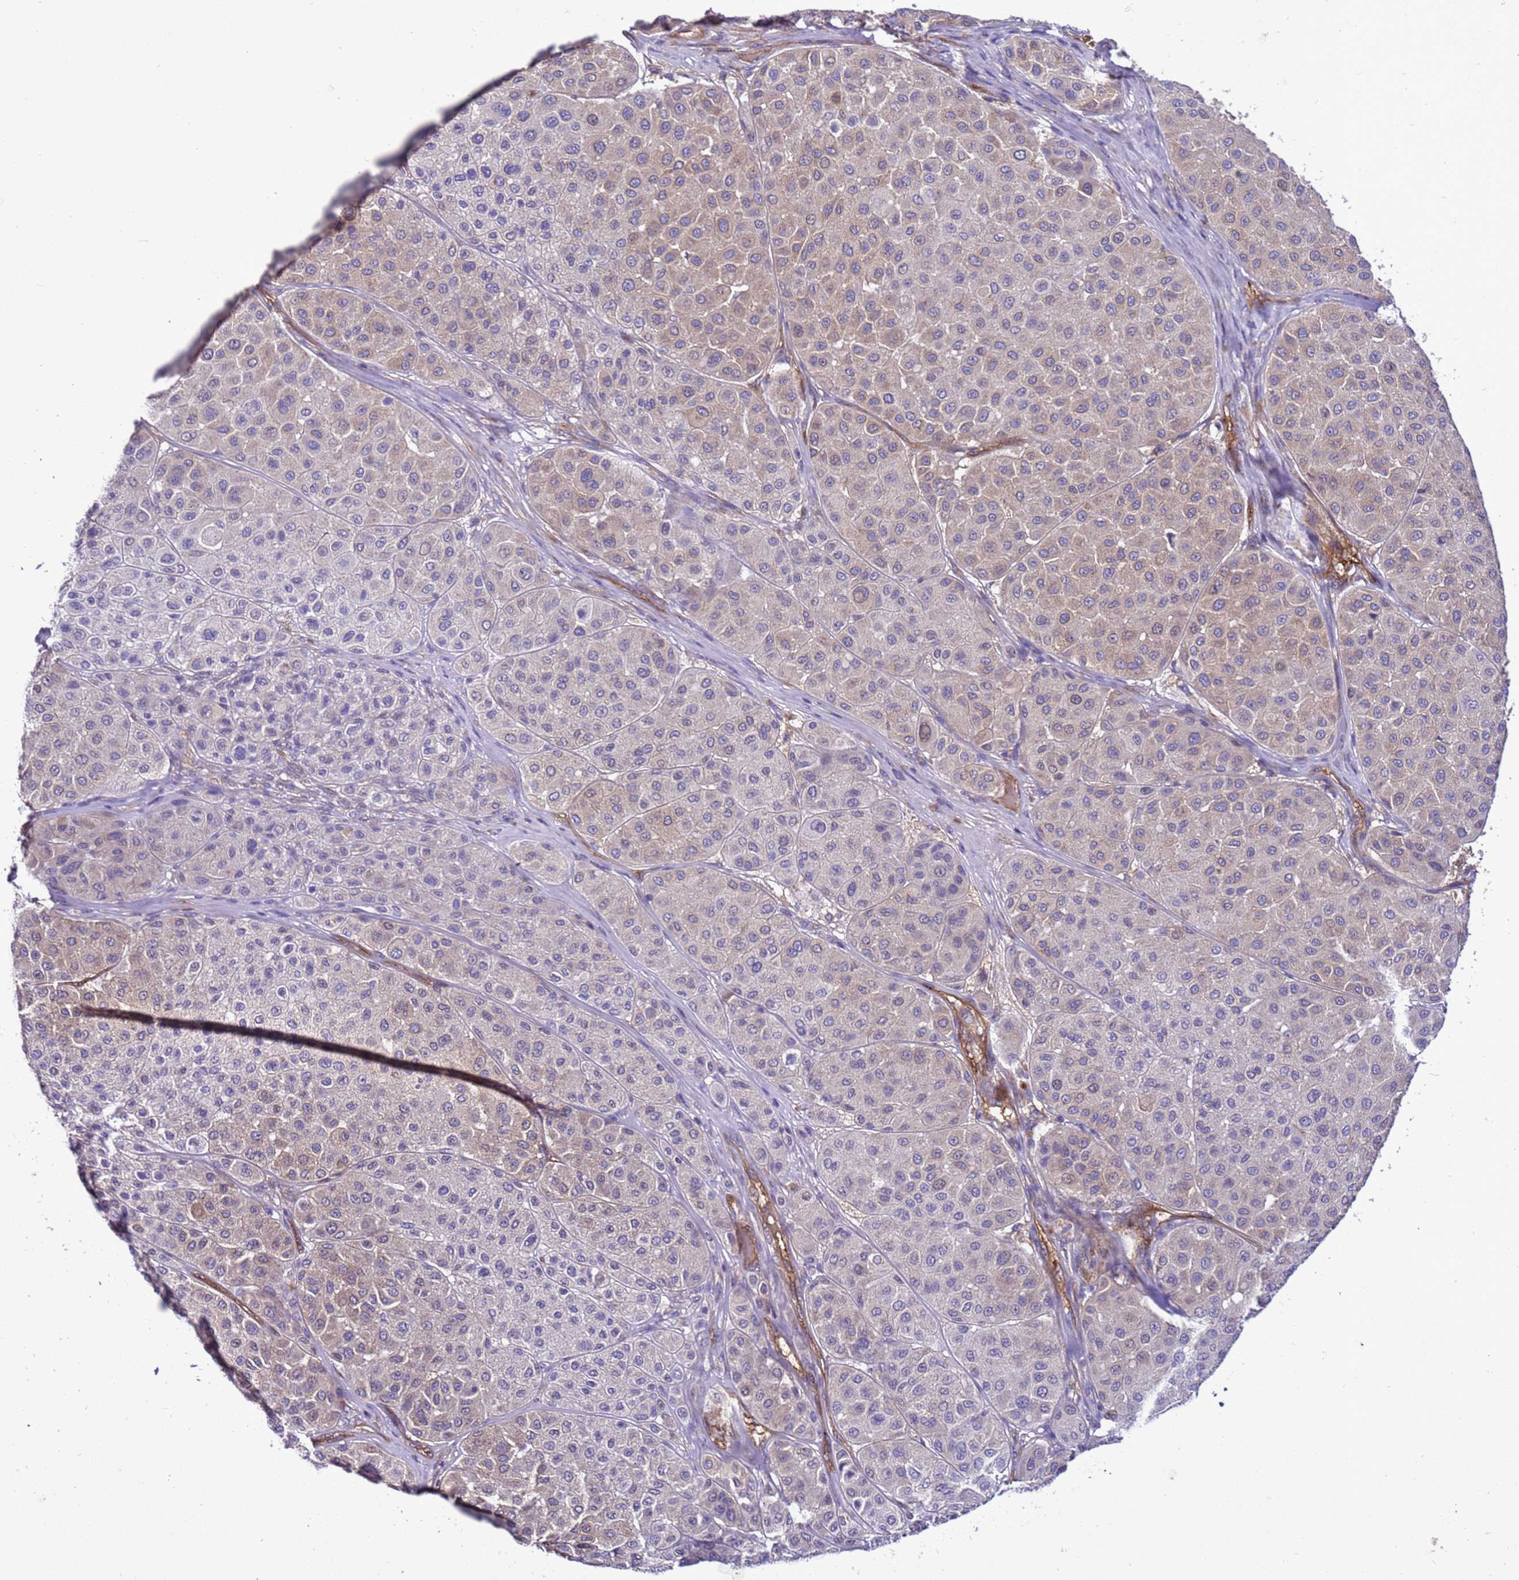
{"staining": {"intensity": "weak", "quantity": "25%-75%", "location": "cytoplasmic/membranous"}, "tissue": "melanoma", "cell_type": "Tumor cells", "image_type": "cancer", "snomed": [{"axis": "morphology", "description": "Malignant melanoma, Metastatic site"}, {"axis": "topography", "description": "Smooth muscle"}], "caption": "Protein expression analysis of human malignant melanoma (metastatic site) reveals weak cytoplasmic/membranous expression in approximately 25%-75% of tumor cells. The staining is performed using DAB brown chromogen to label protein expression. The nuclei are counter-stained blue using hematoxylin.", "gene": "RABEP2", "patient": {"sex": "male", "age": 41}}